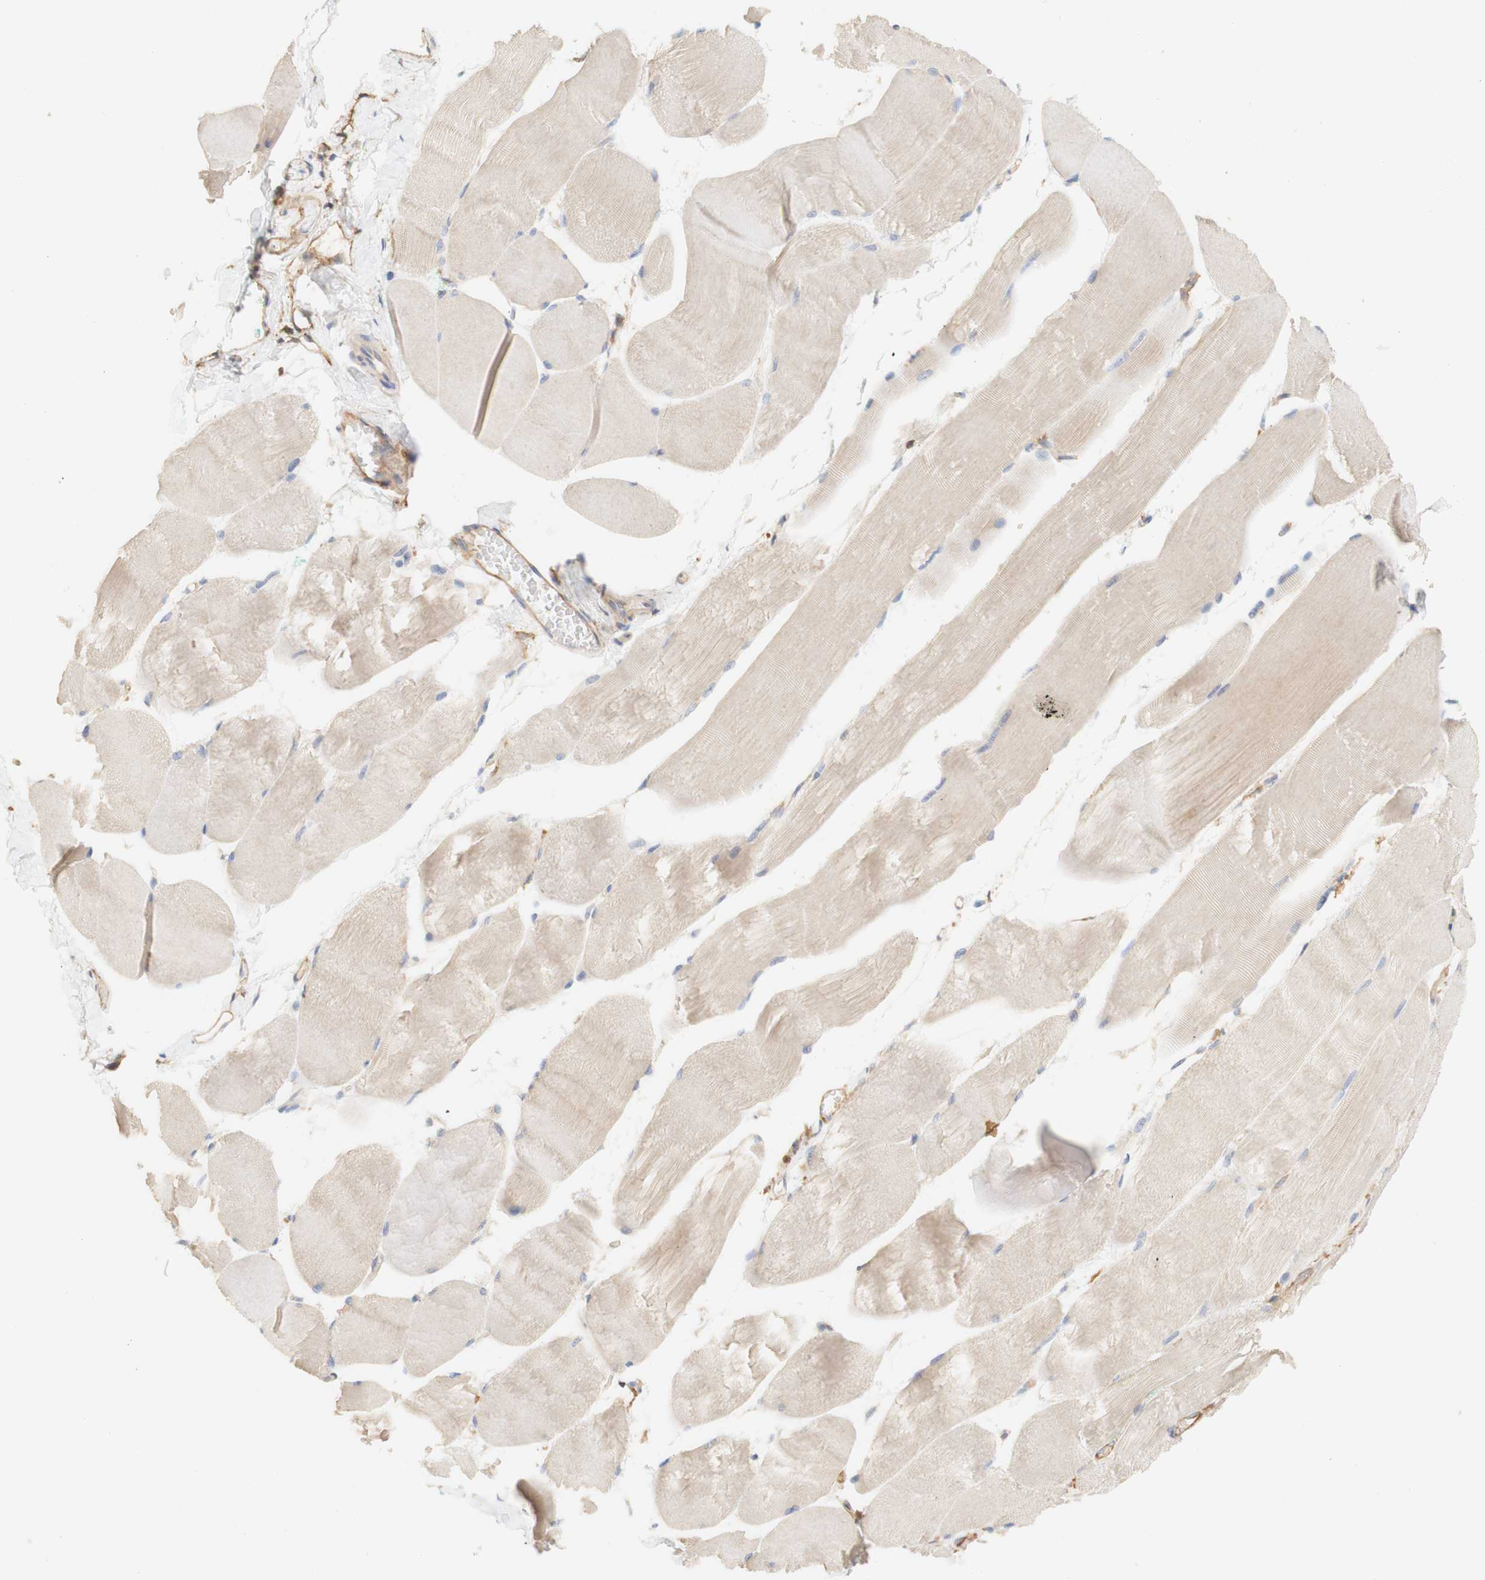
{"staining": {"intensity": "weak", "quantity": "<25%", "location": "cytoplasmic/membranous"}, "tissue": "skeletal muscle", "cell_type": "Myocytes", "image_type": "normal", "snomed": [{"axis": "morphology", "description": "Normal tissue, NOS"}, {"axis": "morphology", "description": "Squamous cell carcinoma, NOS"}, {"axis": "topography", "description": "Skeletal muscle"}], "caption": "Immunohistochemical staining of normal human skeletal muscle displays no significant staining in myocytes. (IHC, brightfield microscopy, high magnification).", "gene": "PCDH7", "patient": {"sex": "male", "age": 51}}